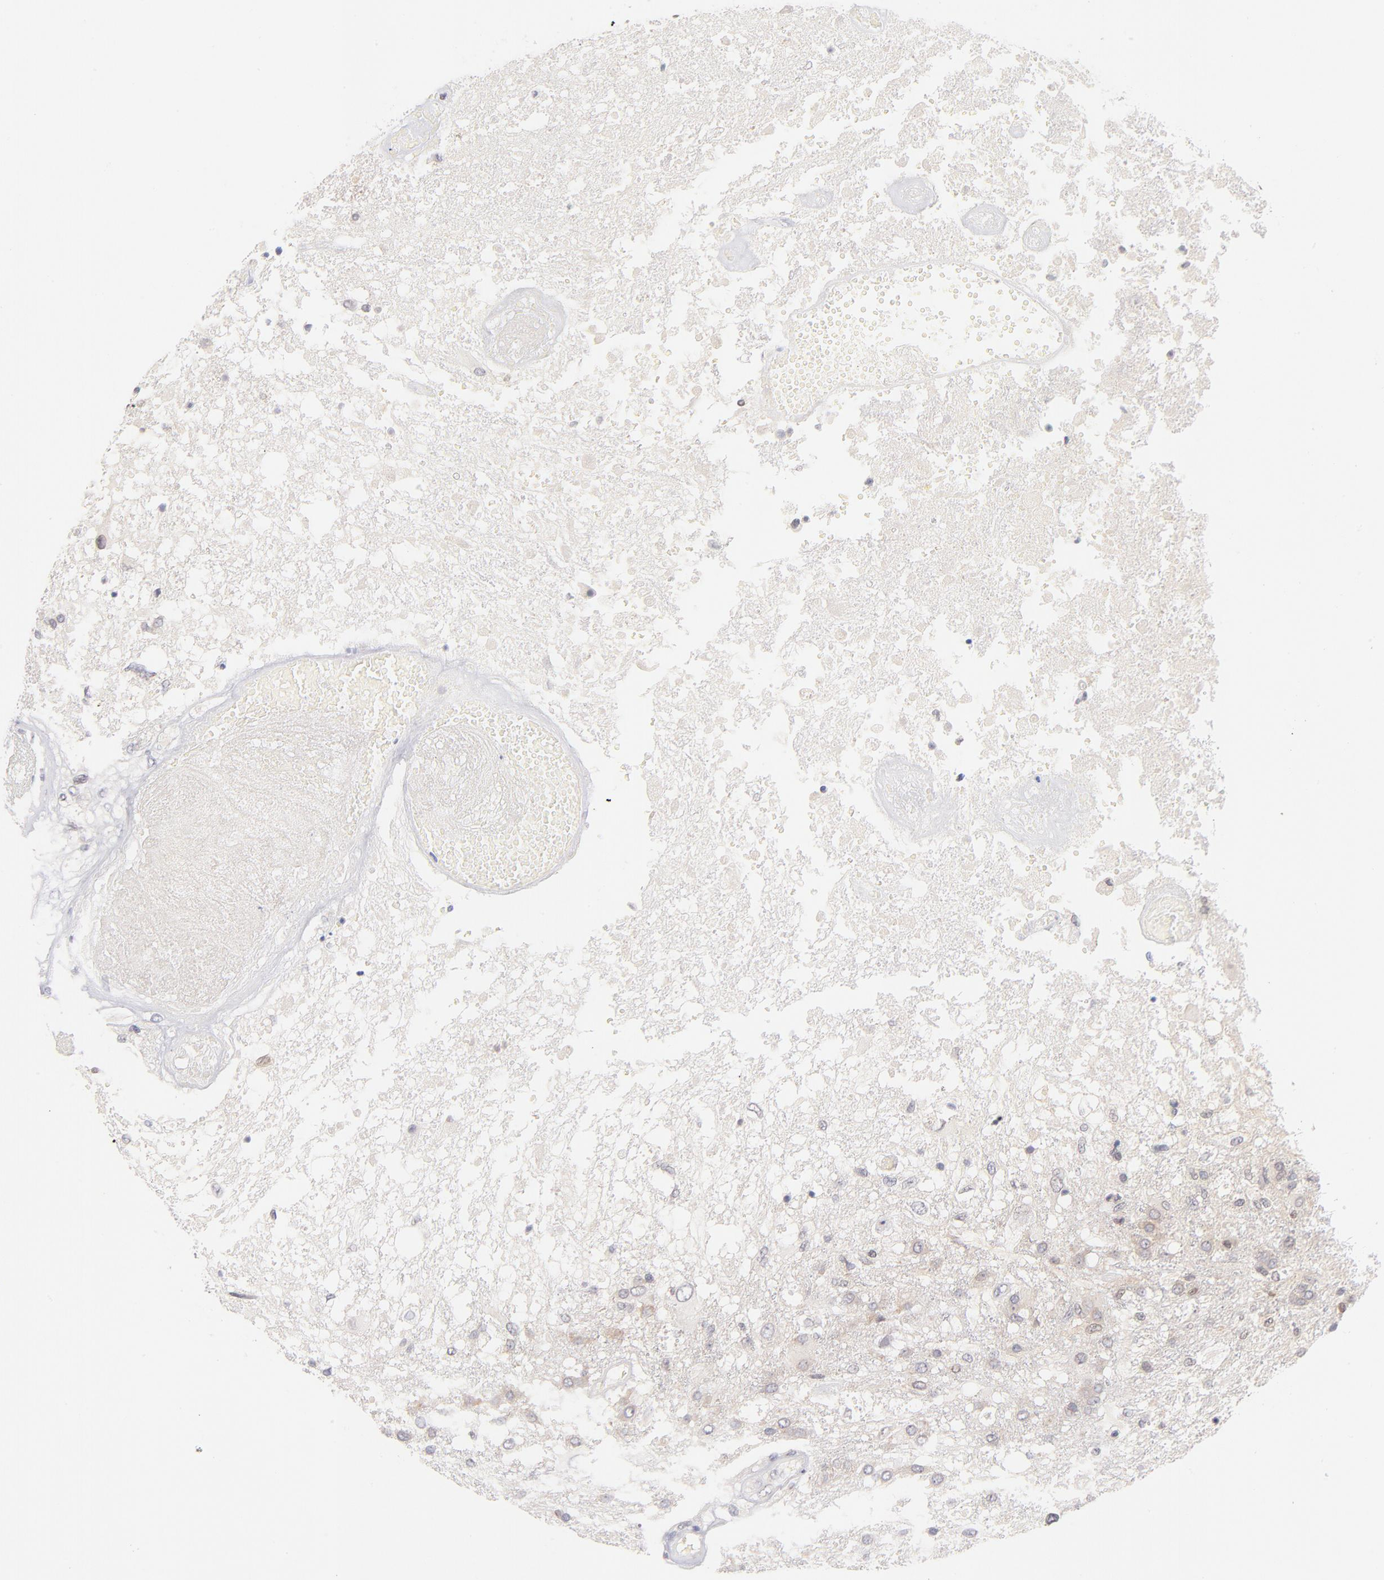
{"staining": {"intensity": "weak", "quantity": "25%-75%", "location": "cytoplasmic/membranous"}, "tissue": "glioma", "cell_type": "Tumor cells", "image_type": "cancer", "snomed": [{"axis": "morphology", "description": "Glioma, malignant, High grade"}, {"axis": "topography", "description": "Cerebral cortex"}], "caption": "Glioma tissue reveals weak cytoplasmic/membranous positivity in about 25%-75% of tumor cells, visualized by immunohistochemistry.", "gene": "CASP6", "patient": {"sex": "male", "age": 79}}